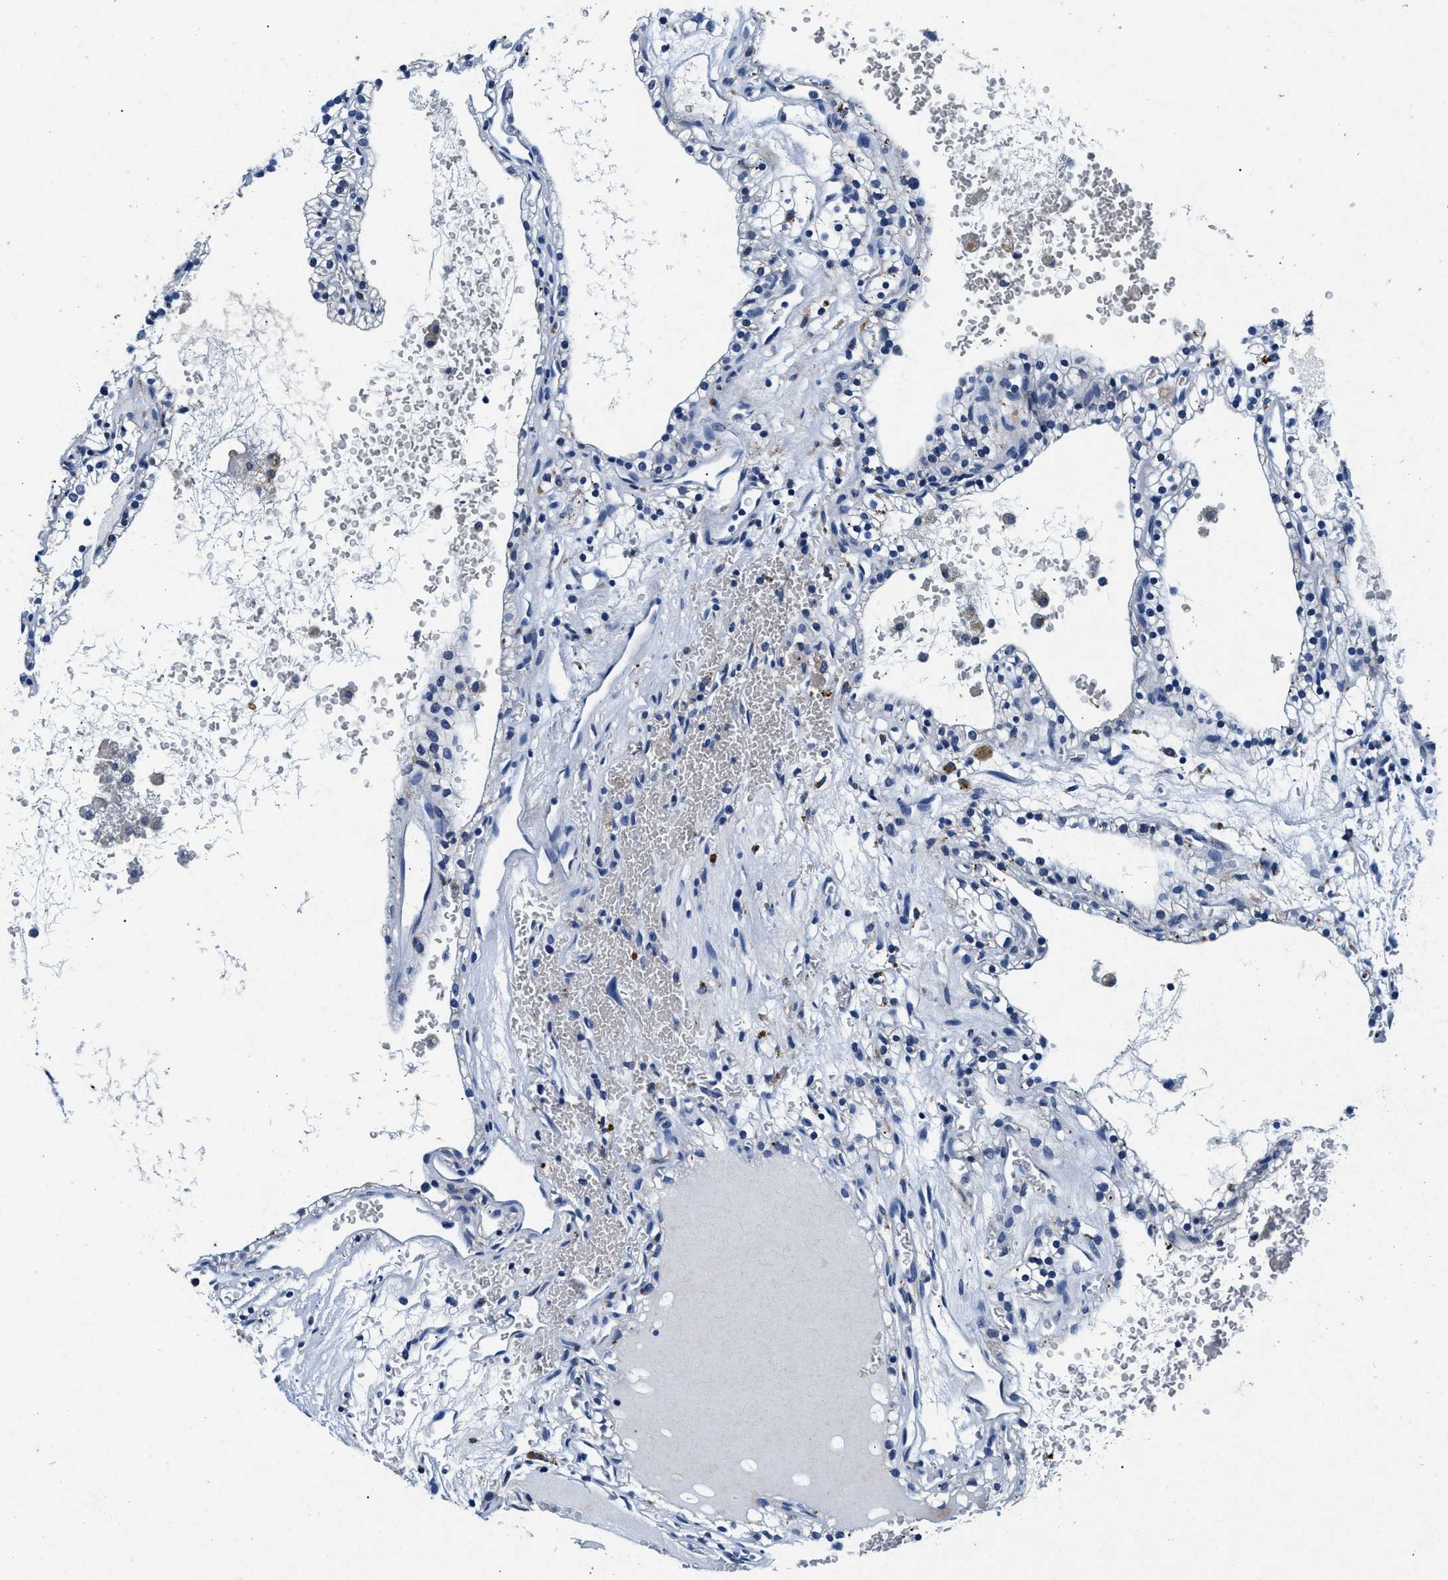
{"staining": {"intensity": "negative", "quantity": "none", "location": "none"}, "tissue": "renal cancer", "cell_type": "Tumor cells", "image_type": "cancer", "snomed": [{"axis": "morphology", "description": "Adenocarcinoma, NOS"}, {"axis": "topography", "description": "Kidney"}], "caption": "There is no significant staining in tumor cells of renal cancer (adenocarcinoma). (DAB (3,3'-diaminobenzidine) IHC with hematoxylin counter stain).", "gene": "SLC8A1", "patient": {"sex": "female", "age": 41}}